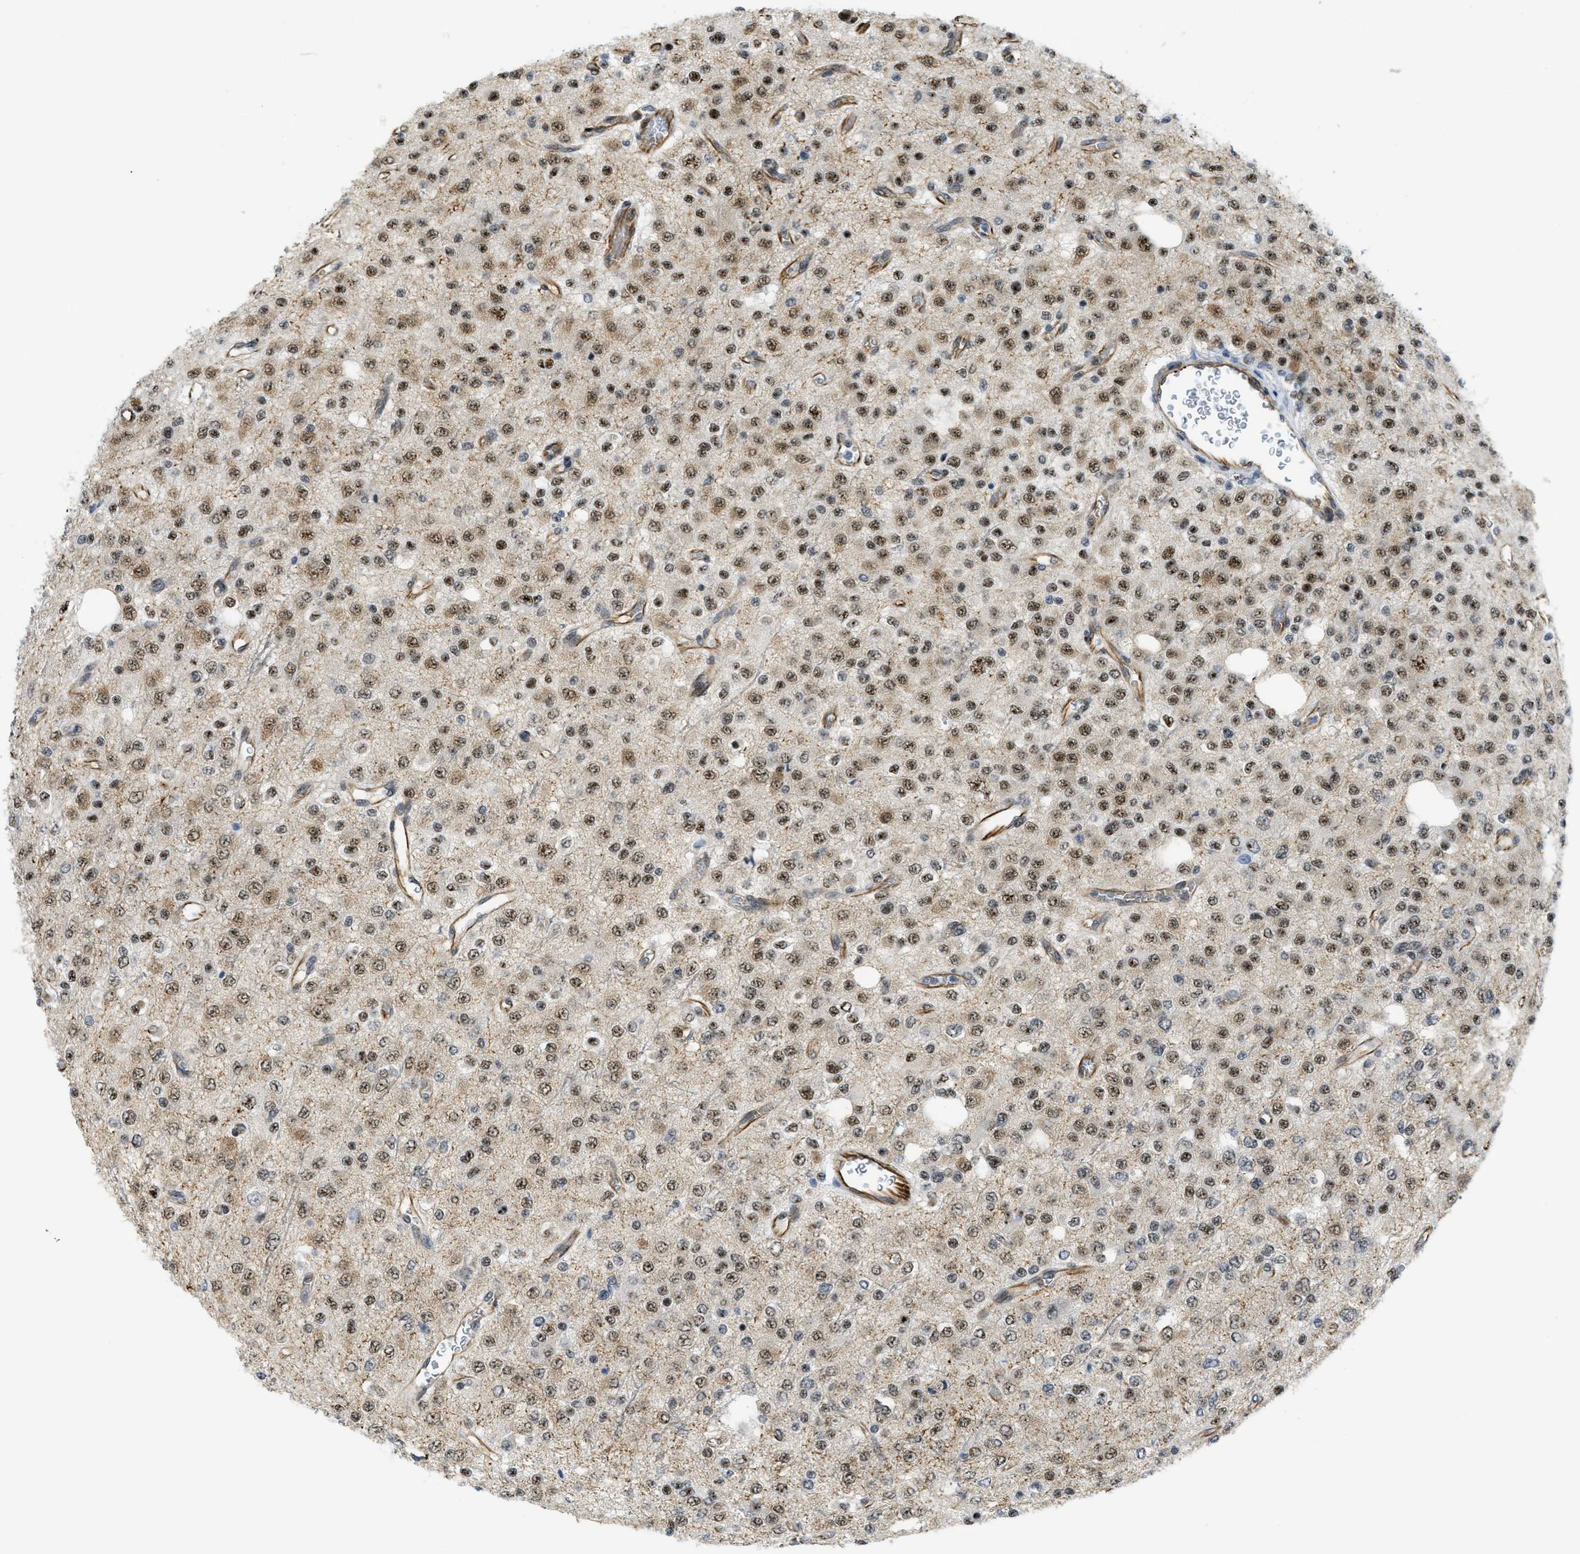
{"staining": {"intensity": "moderate", "quantity": ">75%", "location": "nuclear"}, "tissue": "glioma", "cell_type": "Tumor cells", "image_type": "cancer", "snomed": [{"axis": "morphology", "description": "Glioma, malignant, Low grade"}, {"axis": "topography", "description": "Brain"}], "caption": "Brown immunohistochemical staining in human low-grade glioma (malignant) shows moderate nuclear positivity in approximately >75% of tumor cells.", "gene": "LRRC8B", "patient": {"sex": "male", "age": 38}}